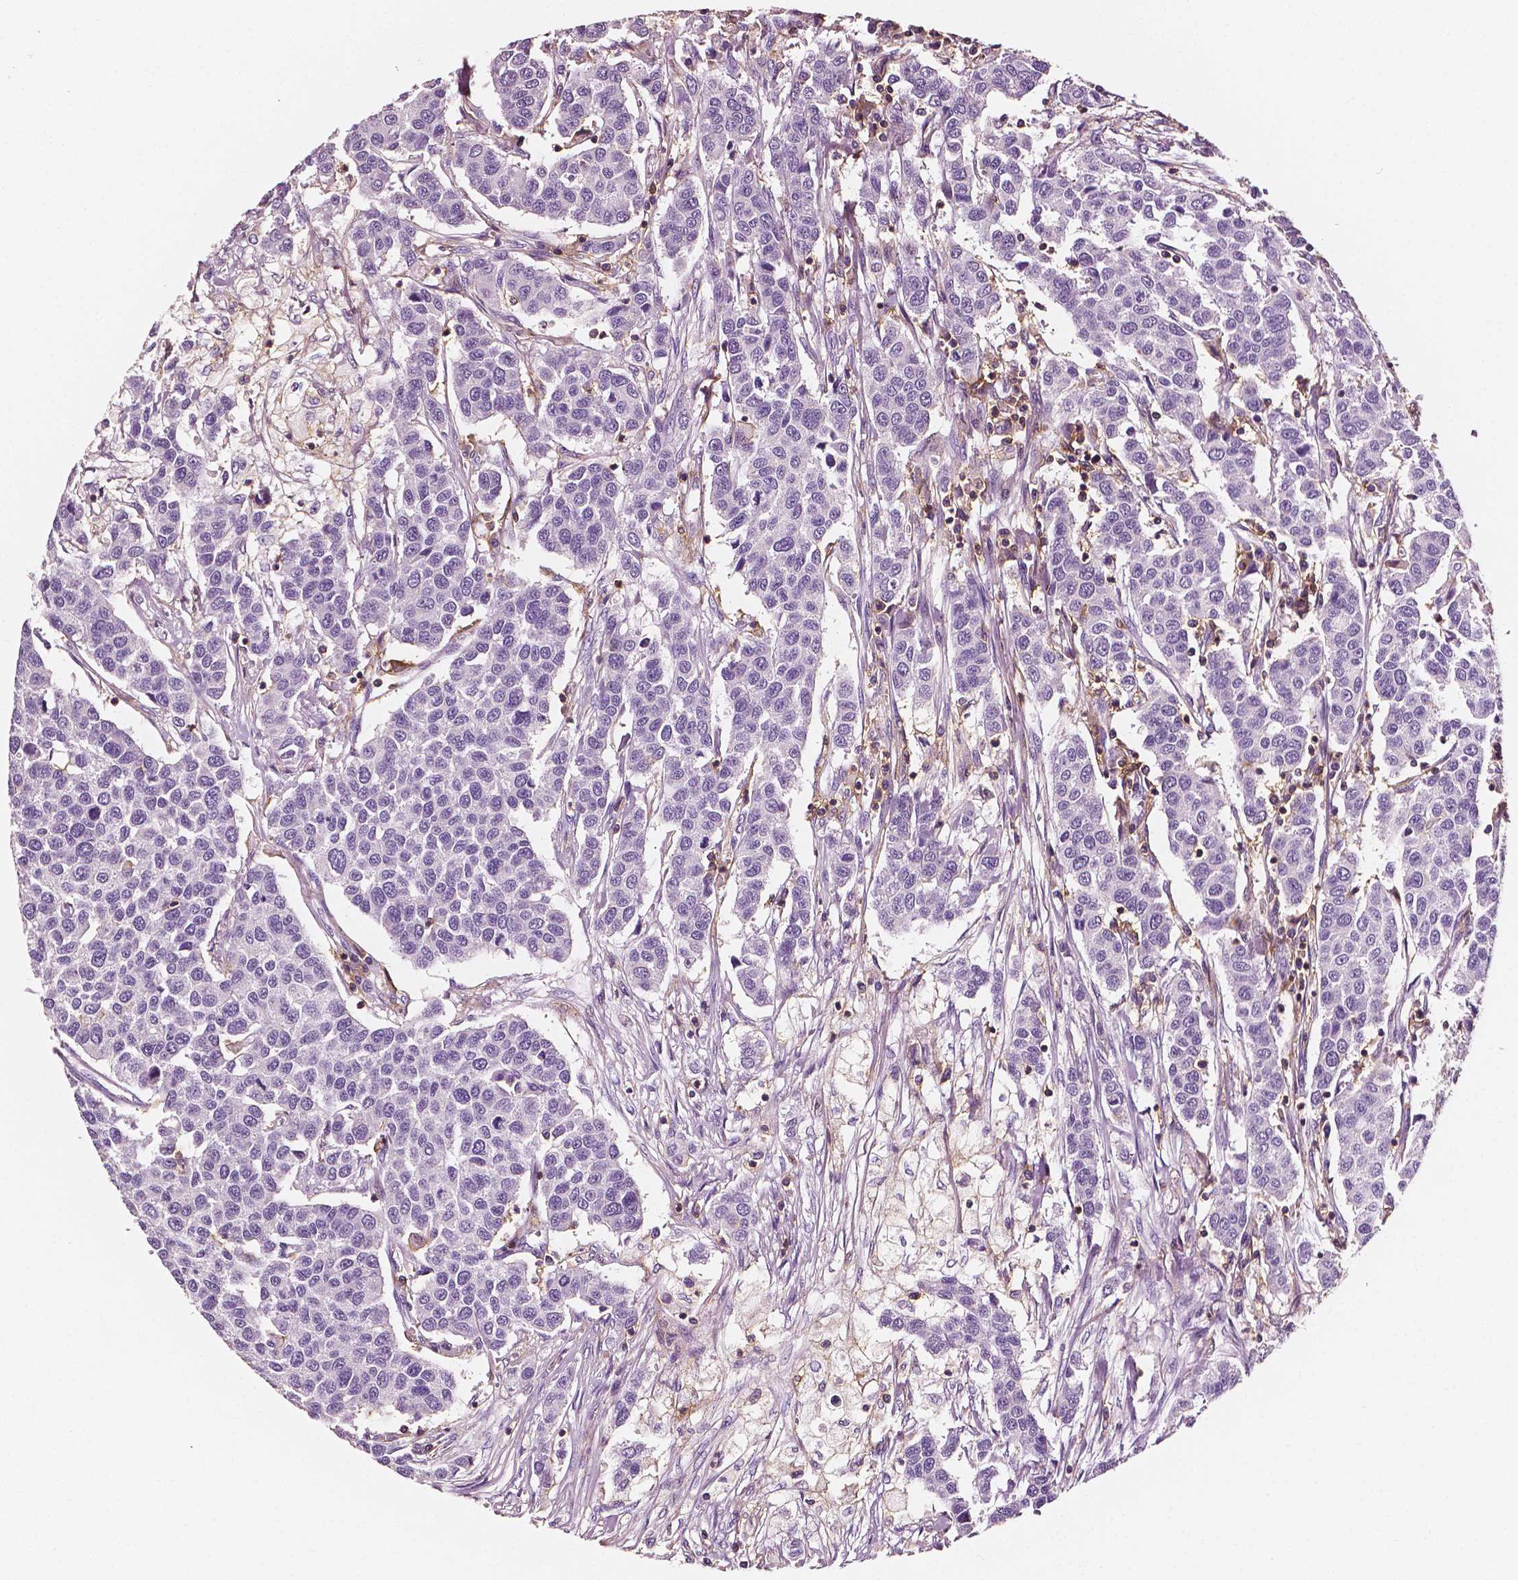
{"staining": {"intensity": "negative", "quantity": "none", "location": "none"}, "tissue": "urothelial cancer", "cell_type": "Tumor cells", "image_type": "cancer", "snomed": [{"axis": "morphology", "description": "Urothelial carcinoma, High grade"}, {"axis": "topography", "description": "Urinary bladder"}], "caption": "Protein analysis of urothelial cancer reveals no significant staining in tumor cells. (Immunohistochemistry (ihc), brightfield microscopy, high magnification).", "gene": "PTPRC", "patient": {"sex": "female", "age": 58}}